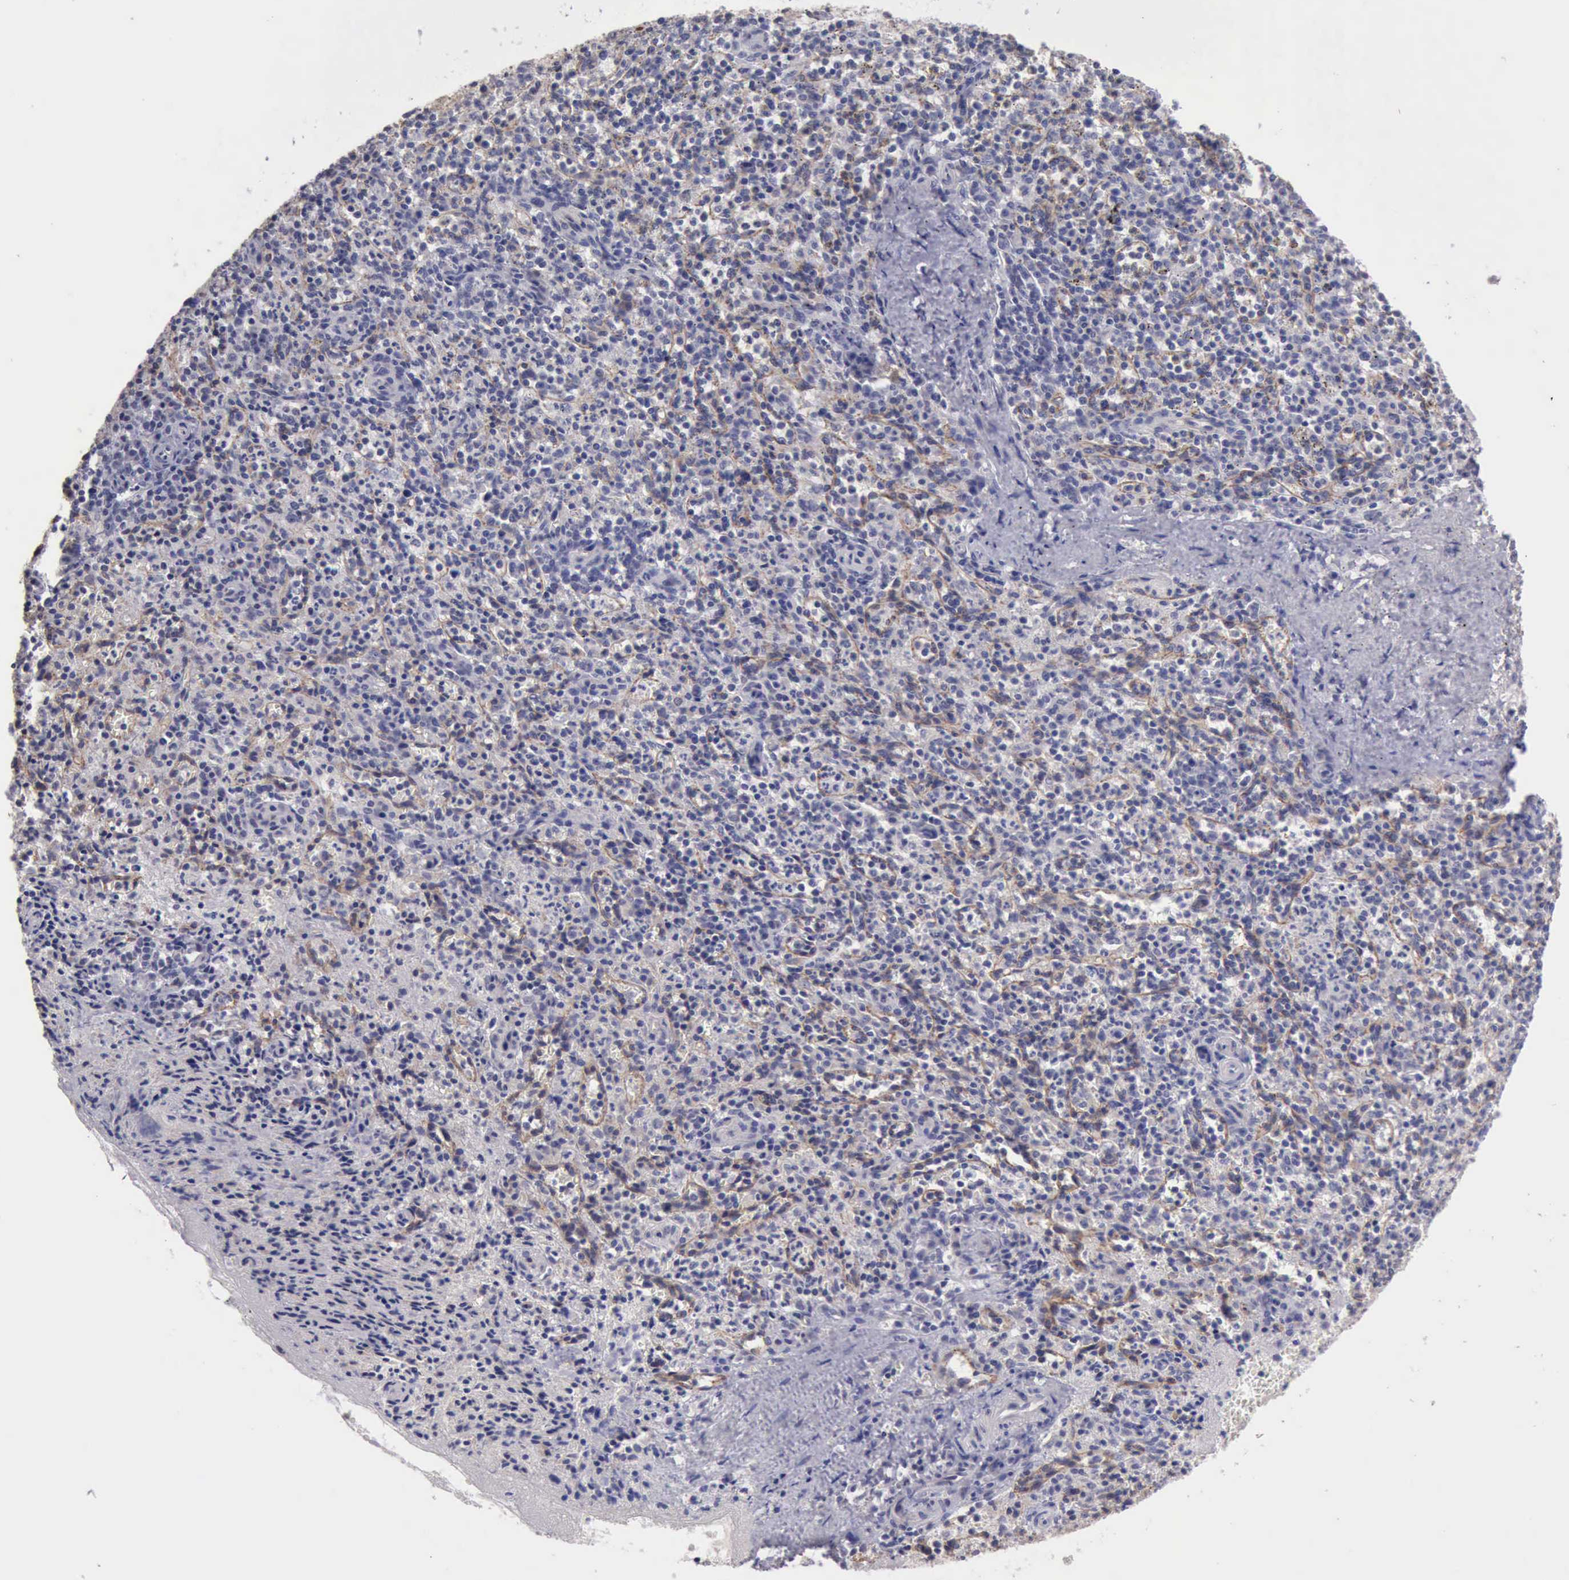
{"staining": {"intensity": "negative", "quantity": "none", "location": "none"}, "tissue": "spleen", "cell_type": "Cells in red pulp", "image_type": "normal", "snomed": [{"axis": "morphology", "description": "Normal tissue, NOS"}, {"axis": "topography", "description": "Spleen"}], "caption": "High power microscopy micrograph of an immunohistochemistry histopathology image of benign spleen, revealing no significant positivity in cells in red pulp. Nuclei are stained in blue.", "gene": "KCND1", "patient": {"sex": "male", "age": 72}}